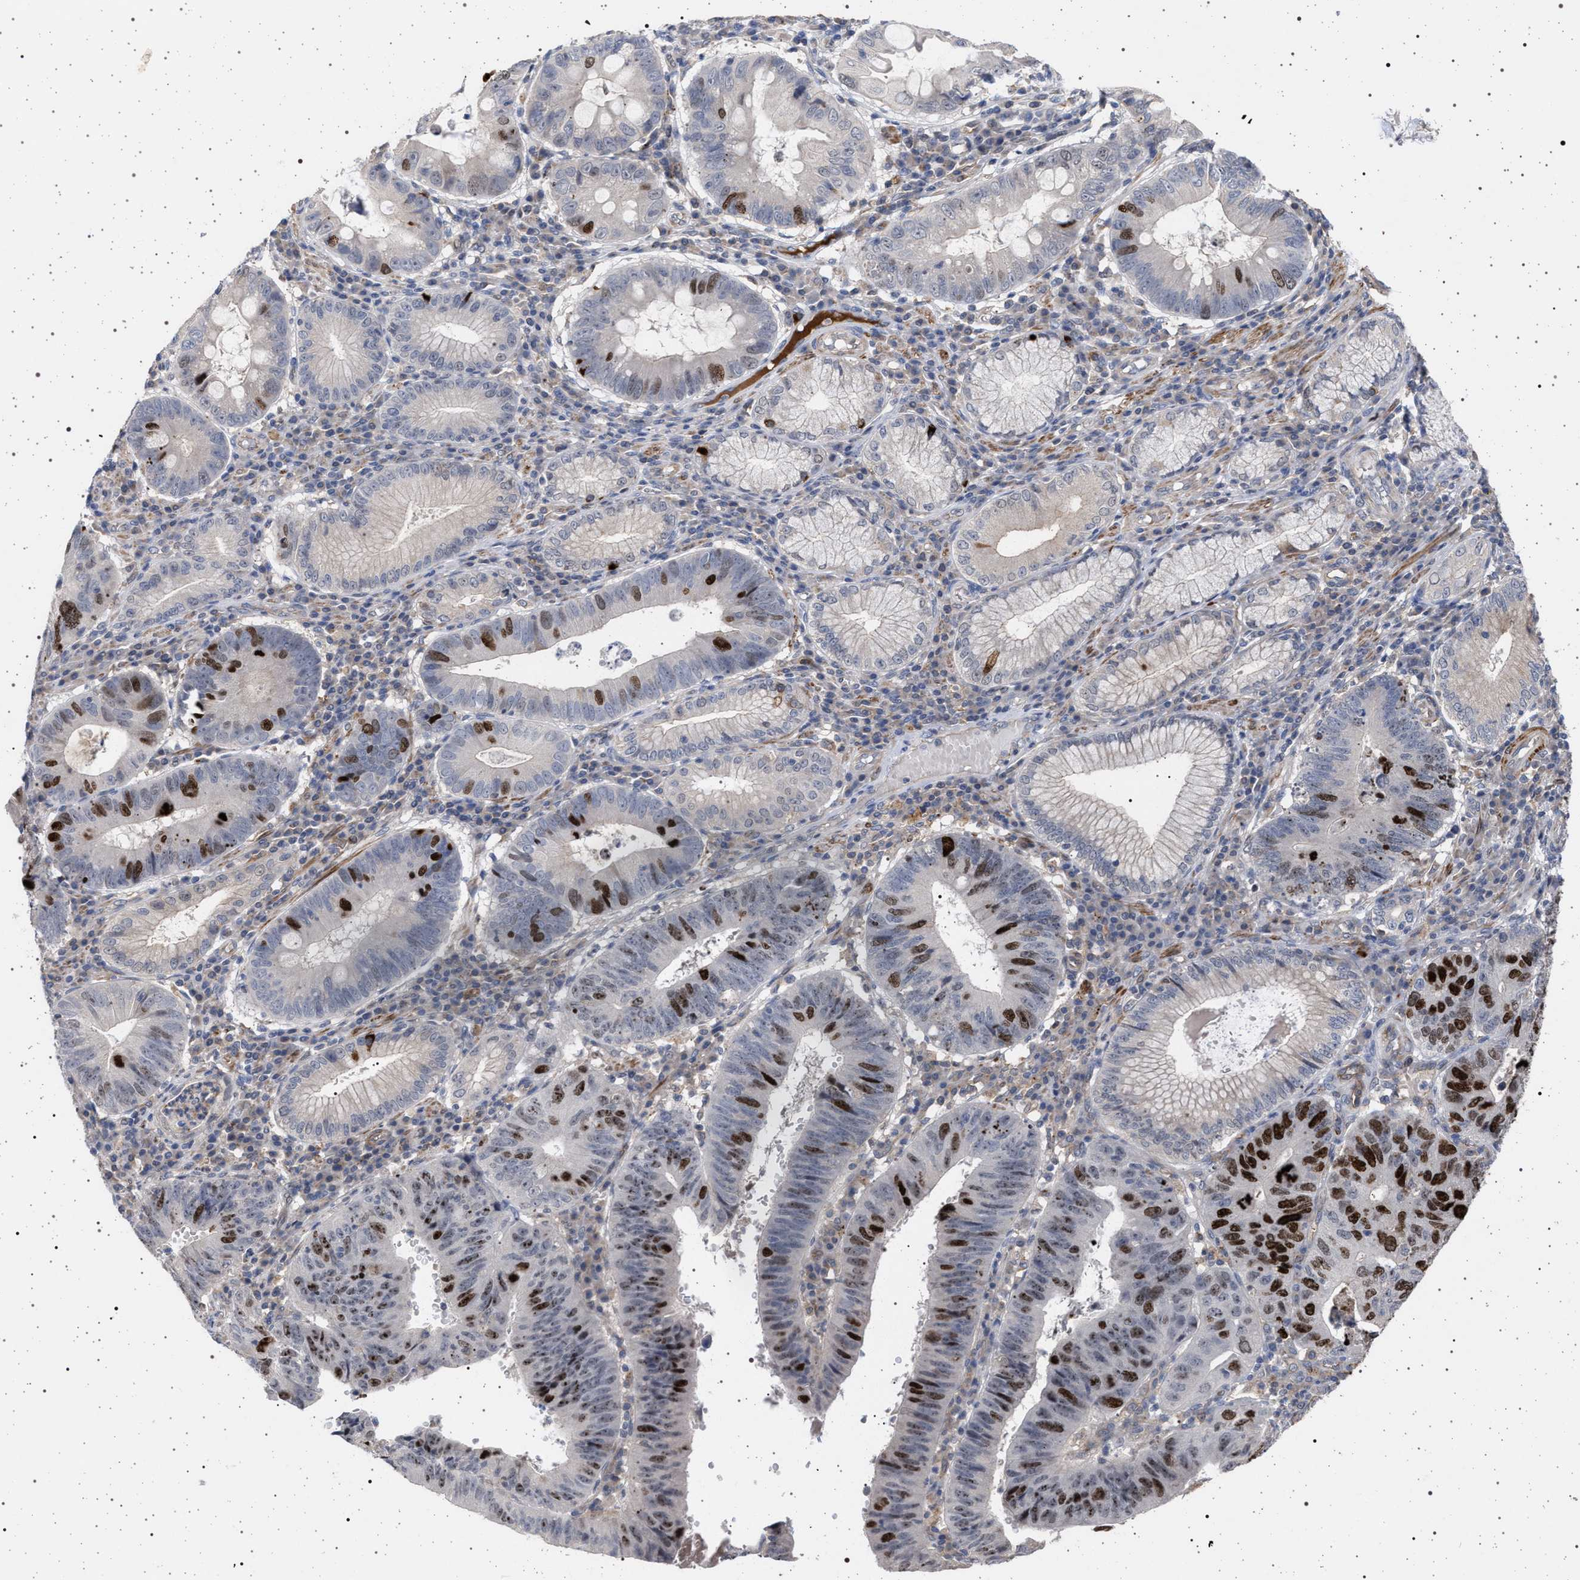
{"staining": {"intensity": "strong", "quantity": "25%-75%", "location": "nuclear"}, "tissue": "stomach cancer", "cell_type": "Tumor cells", "image_type": "cancer", "snomed": [{"axis": "morphology", "description": "Adenocarcinoma, NOS"}, {"axis": "topography", "description": "Stomach"}], "caption": "Stomach adenocarcinoma tissue exhibits strong nuclear staining in about 25%-75% of tumor cells The staining is performed using DAB (3,3'-diaminobenzidine) brown chromogen to label protein expression. The nuclei are counter-stained blue using hematoxylin.", "gene": "RBM48", "patient": {"sex": "male", "age": 59}}